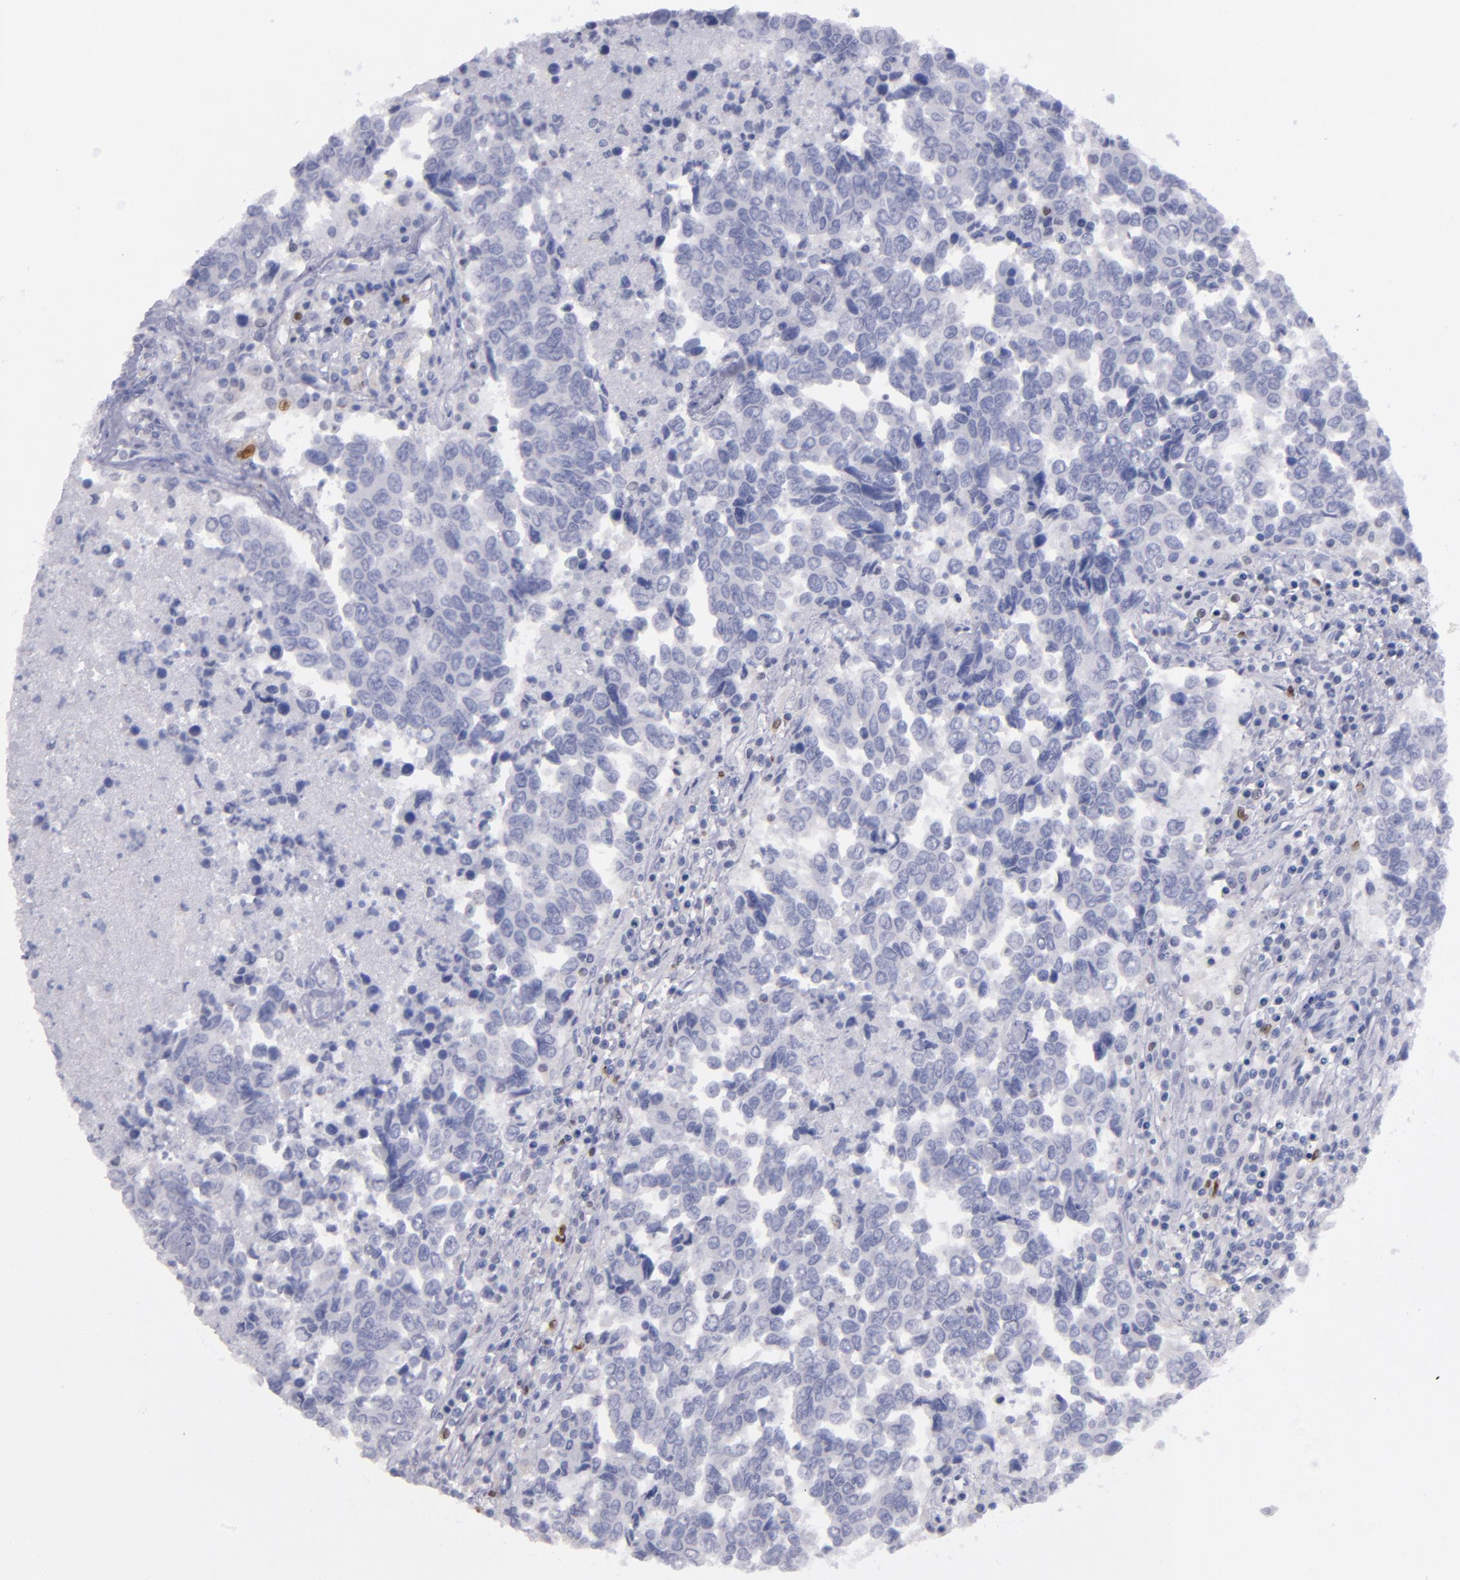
{"staining": {"intensity": "negative", "quantity": "none", "location": "none"}, "tissue": "urothelial cancer", "cell_type": "Tumor cells", "image_type": "cancer", "snomed": [{"axis": "morphology", "description": "Urothelial carcinoma, High grade"}, {"axis": "topography", "description": "Urinary bladder"}], "caption": "Immunohistochemistry (IHC) photomicrograph of neoplastic tissue: human high-grade urothelial carcinoma stained with DAB demonstrates no significant protein staining in tumor cells.", "gene": "IRF8", "patient": {"sex": "male", "age": 86}}